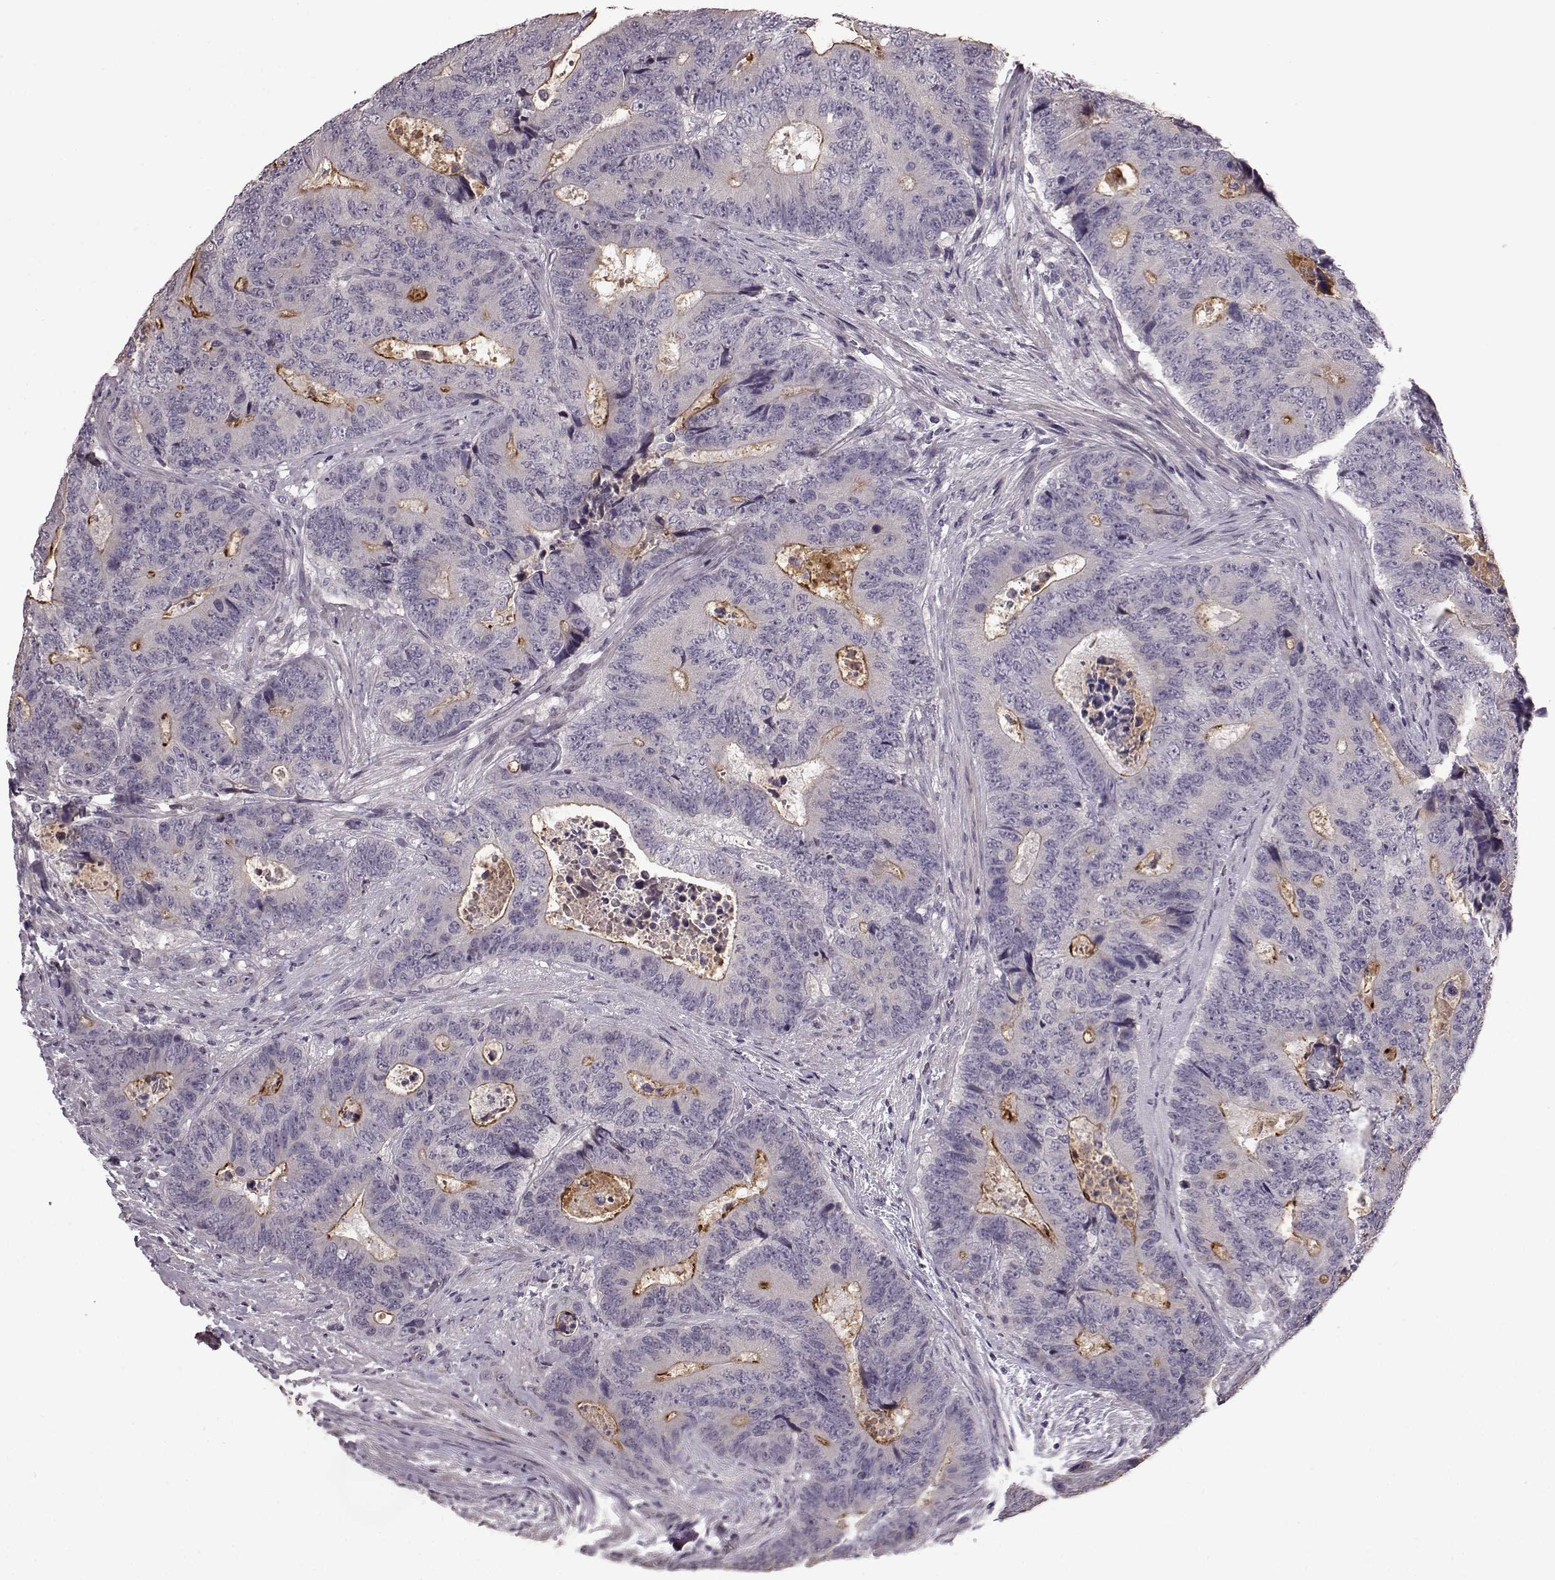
{"staining": {"intensity": "moderate", "quantity": "25%-75%", "location": "cytoplasmic/membranous"}, "tissue": "colorectal cancer", "cell_type": "Tumor cells", "image_type": "cancer", "snomed": [{"axis": "morphology", "description": "Adenocarcinoma, NOS"}, {"axis": "topography", "description": "Colon"}], "caption": "The micrograph demonstrates a brown stain indicating the presence of a protein in the cytoplasmic/membranous of tumor cells in colorectal cancer.", "gene": "SLC52A3", "patient": {"sex": "female", "age": 48}}